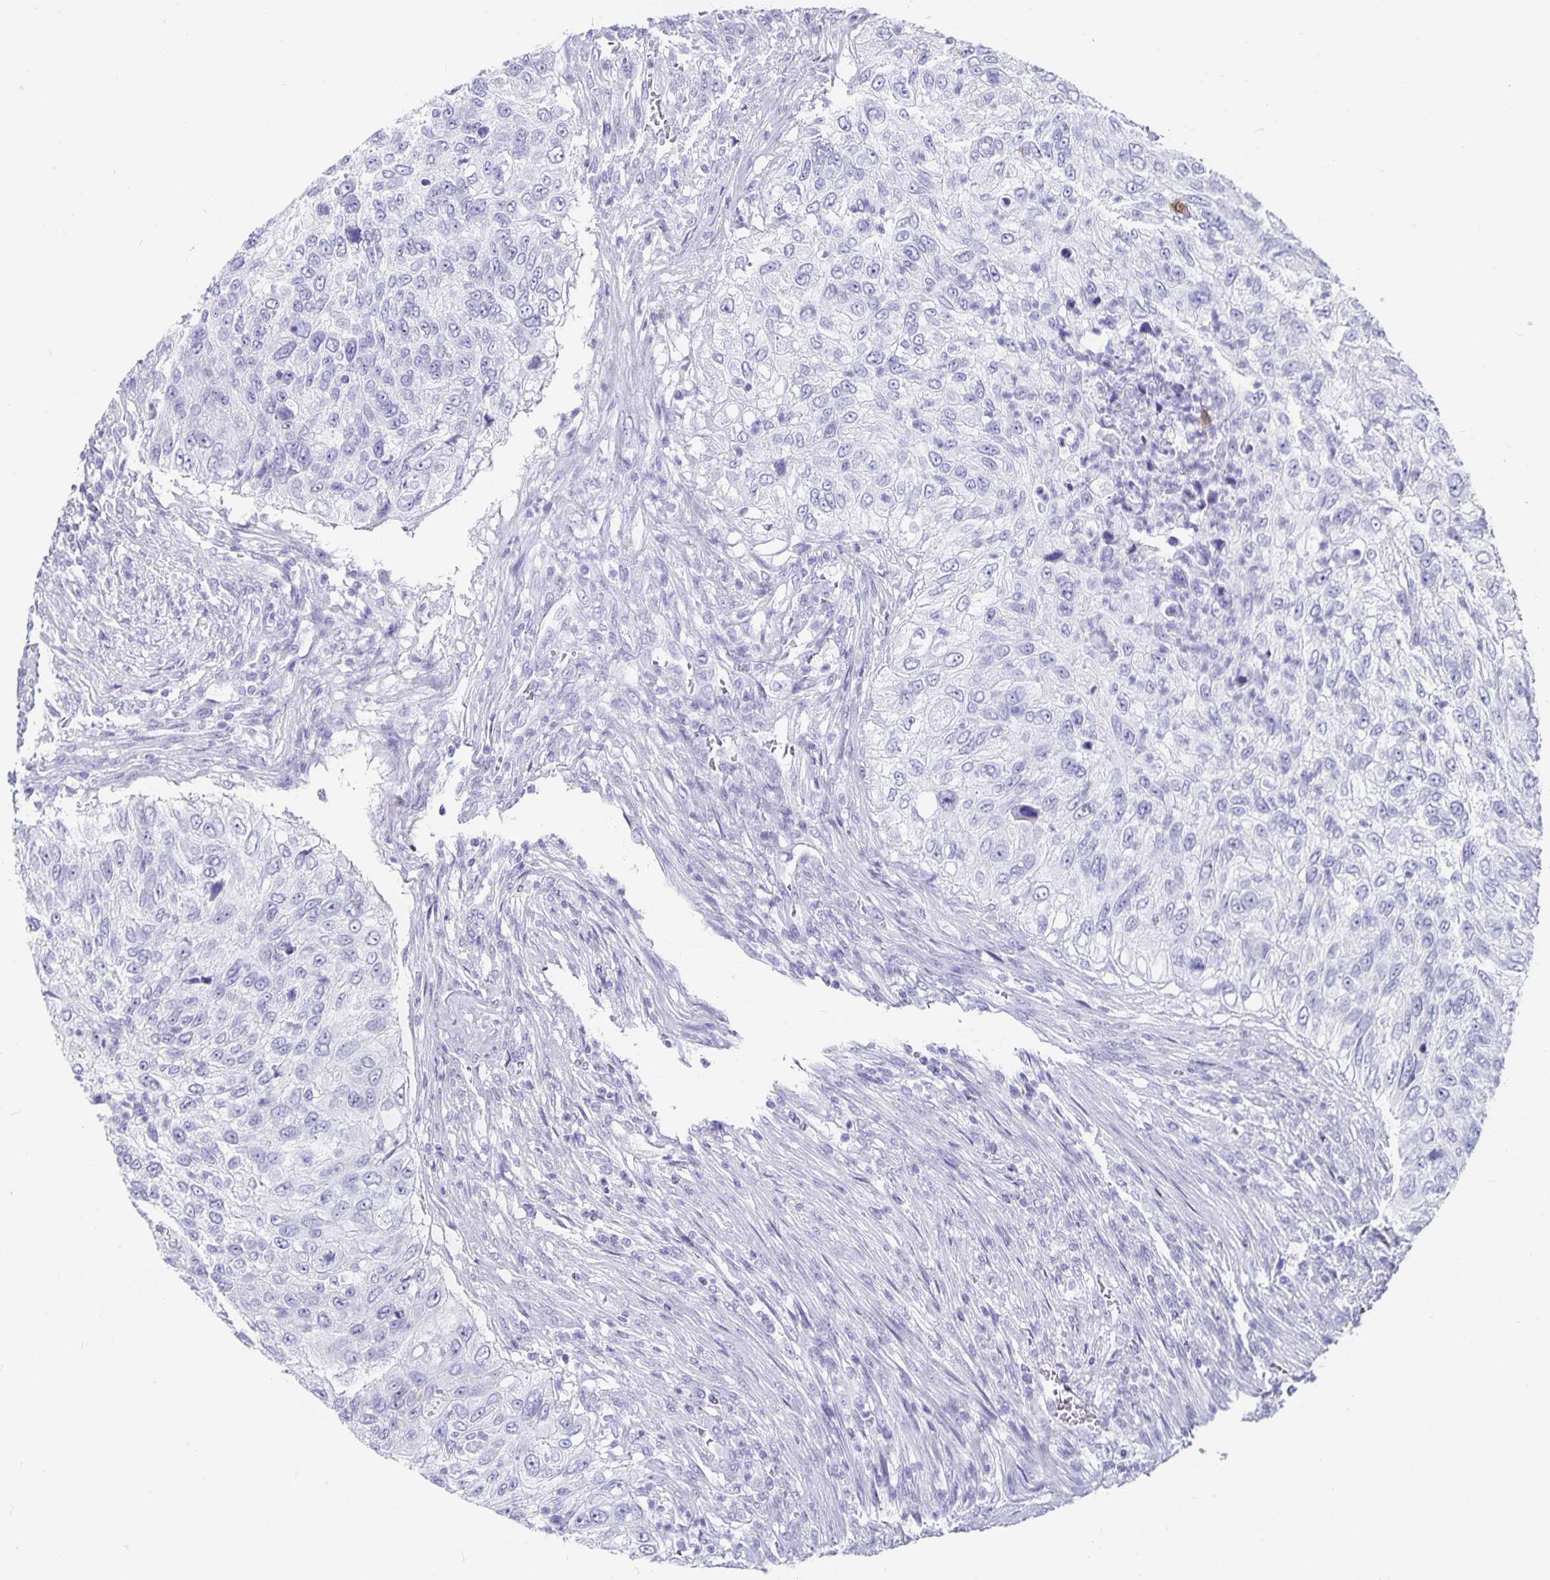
{"staining": {"intensity": "negative", "quantity": "none", "location": "none"}, "tissue": "urothelial cancer", "cell_type": "Tumor cells", "image_type": "cancer", "snomed": [{"axis": "morphology", "description": "Urothelial carcinoma, High grade"}, {"axis": "topography", "description": "Urinary bladder"}], "caption": "Immunohistochemistry of urothelial cancer reveals no expression in tumor cells. (Brightfield microscopy of DAB (3,3'-diaminobenzidine) IHC at high magnification).", "gene": "CHGA", "patient": {"sex": "female", "age": 60}}